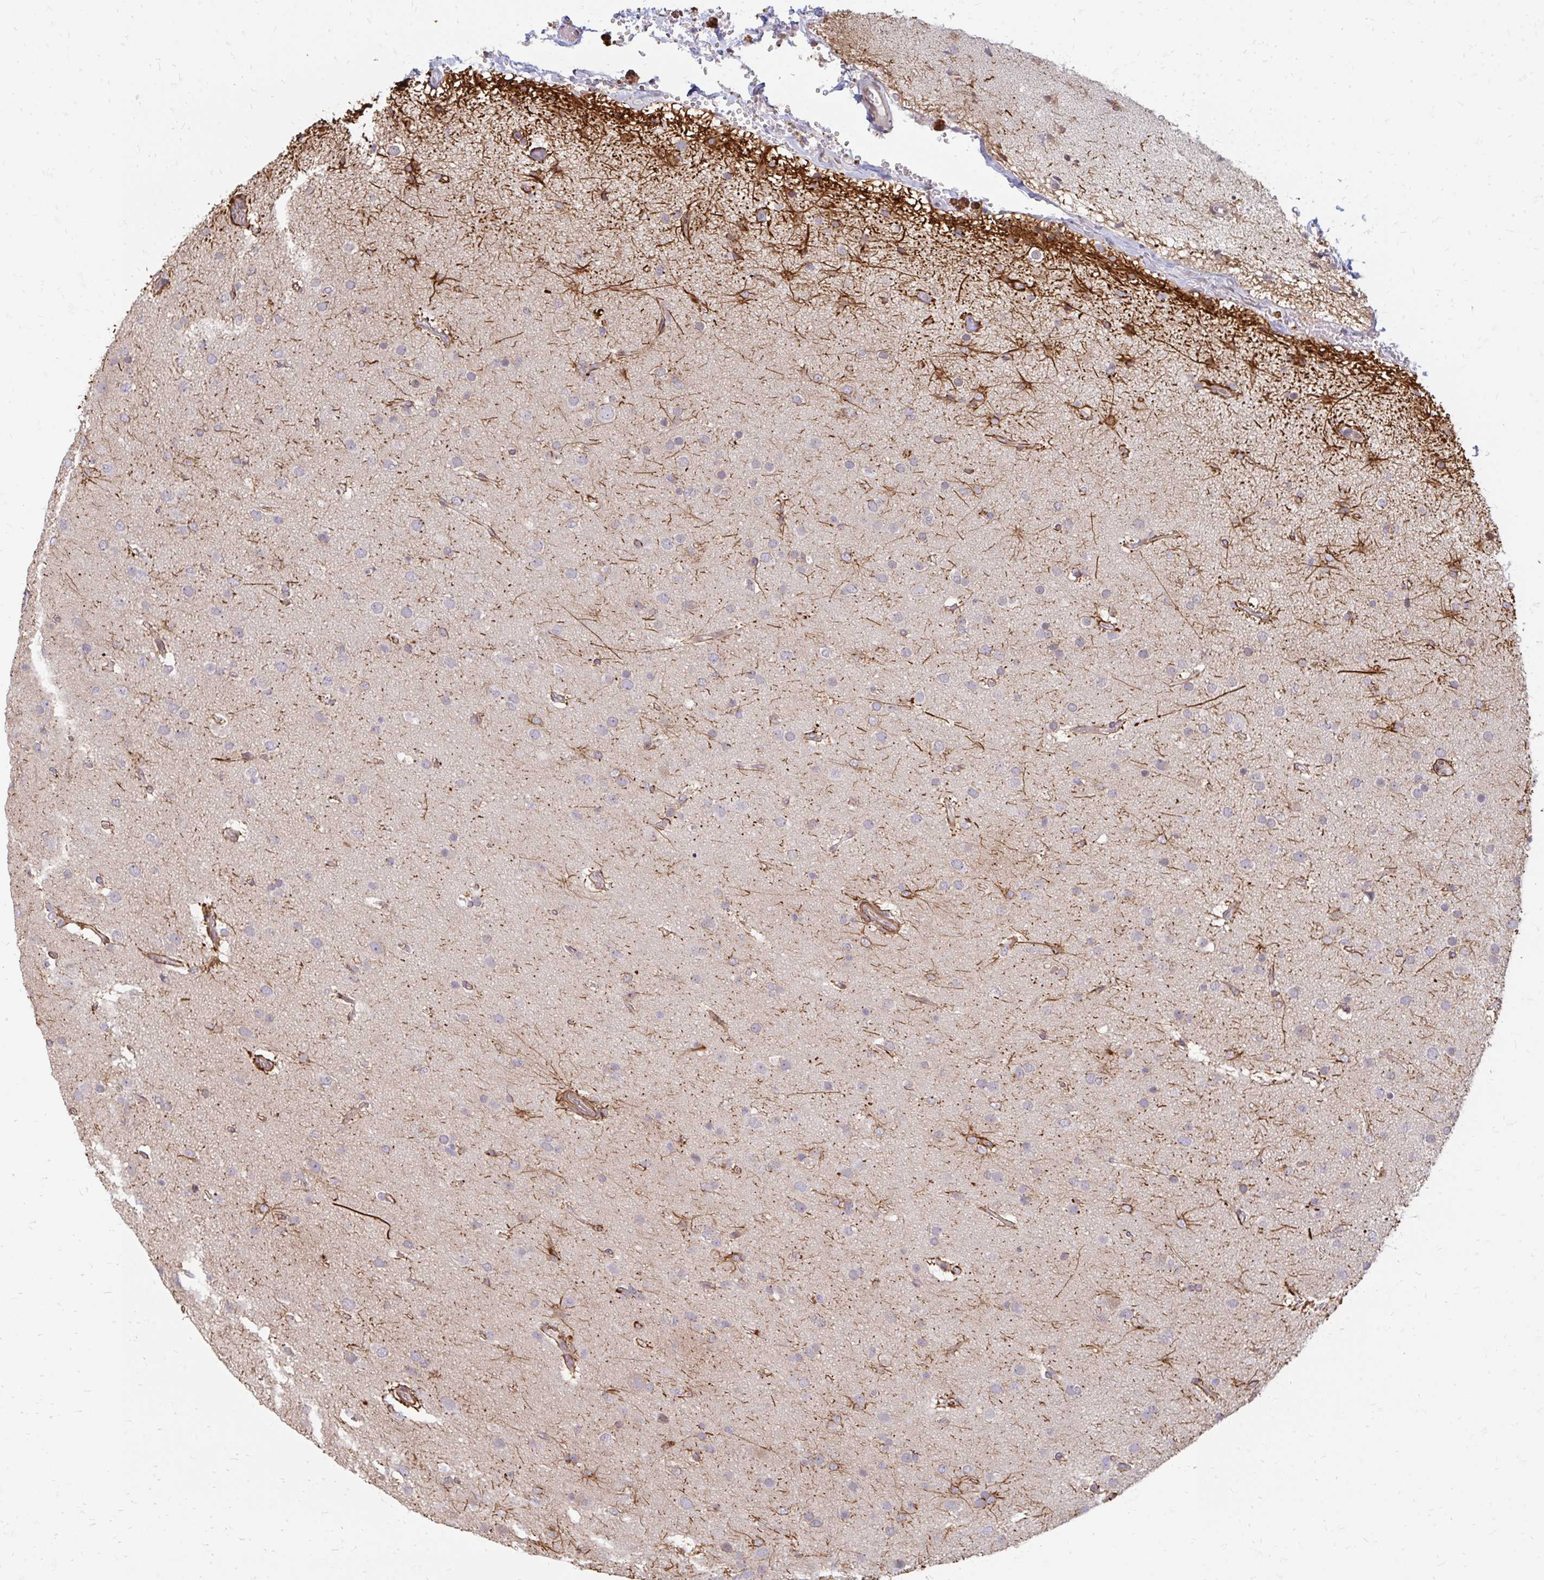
{"staining": {"intensity": "negative", "quantity": "none", "location": "none"}, "tissue": "glioma", "cell_type": "Tumor cells", "image_type": "cancer", "snomed": [{"axis": "morphology", "description": "Glioma, malignant, Low grade"}, {"axis": "topography", "description": "Brain"}], "caption": "Tumor cells are negative for protein expression in human malignant low-grade glioma.", "gene": "GPC5", "patient": {"sex": "male", "age": 65}}